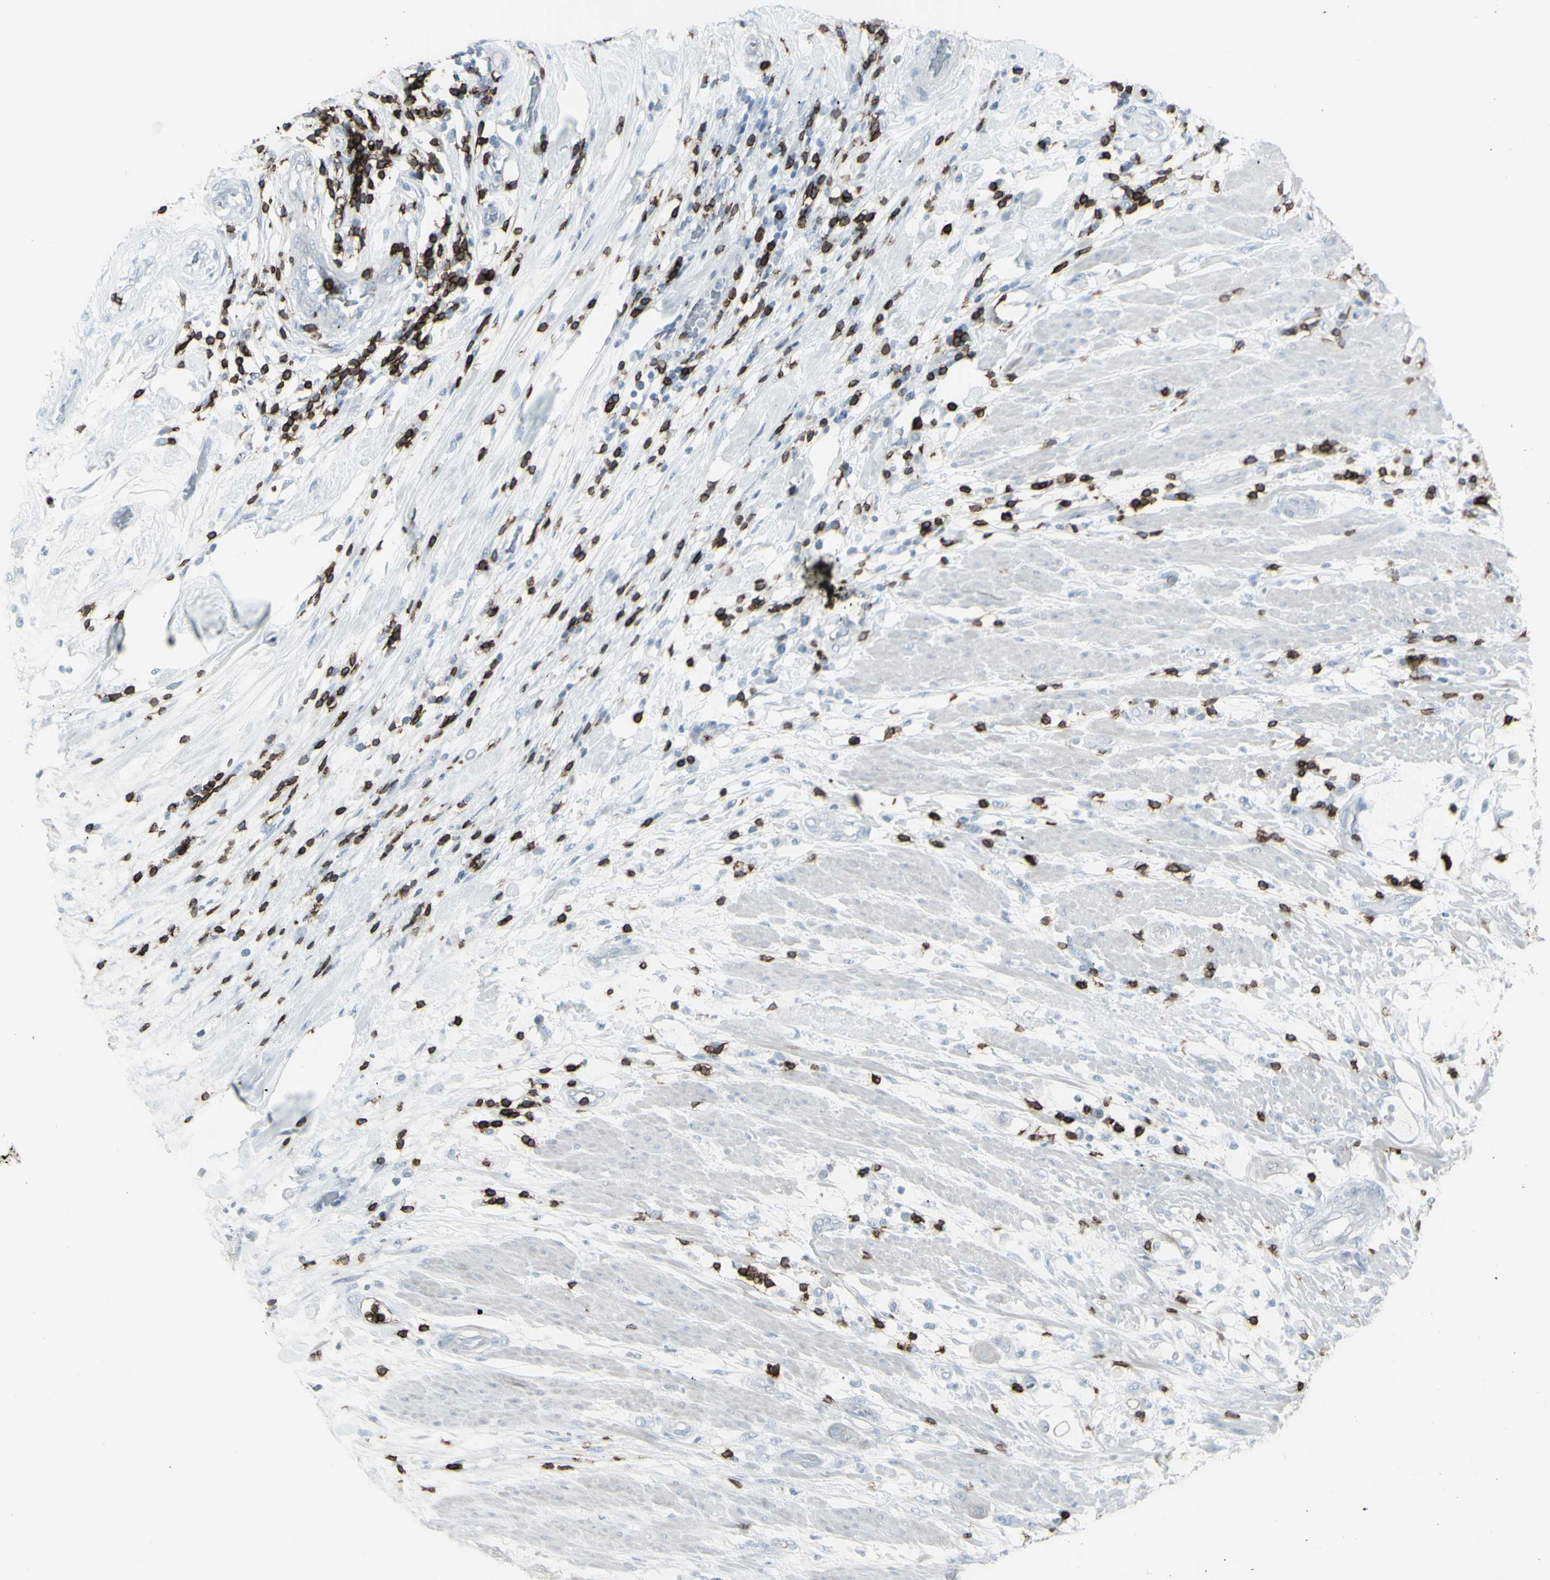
{"staining": {"intensity": "negative", "quantity": "none", "location": "none"}, "tissue": "pancreatic cancer", "cell_type": "Tumor cells", "image_type": "cancer", "snomed": [{"axis": "morphology", "description": "Adenocarcinoma, NOS"}, {"axis": "morphology", "description": "Adenocarcinoma, metastatic, NOS"}, {"axis": "topography", "description": "Lymph node"}, {"axis": "topography", "description": "Pancreas"}, {"axis": "topography", "description": "Duodenum"}], "caption": "Protein analysis of pancreatic cancer (adenocarcinoma) displays no significant staining in tumor cells.", "gene": "CD247", "patient": {"sex": "female", "age": 64}}